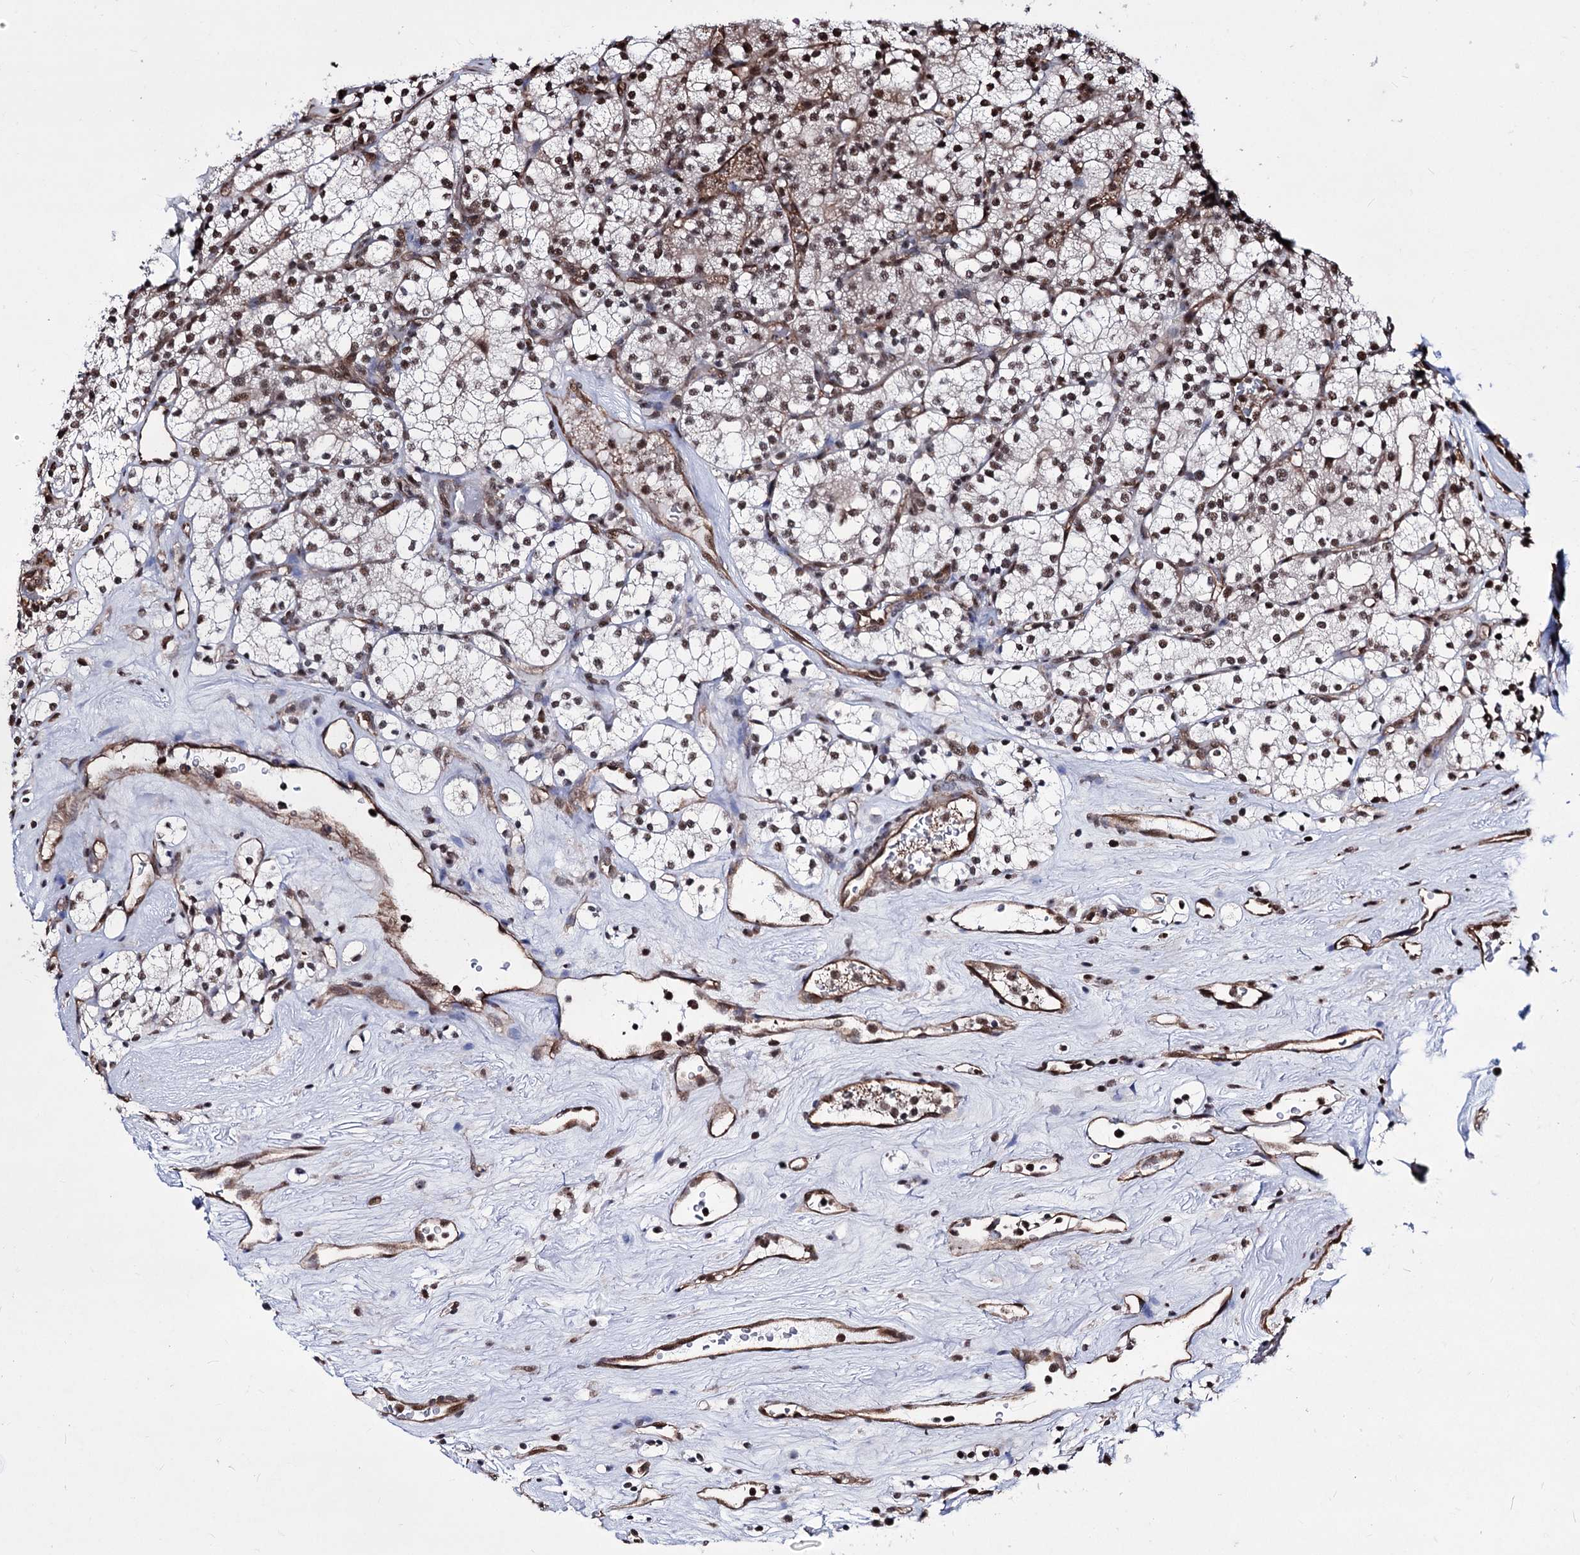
{"staining": {"intensity": "moderate", "quantity": "<25%", "location": "nuclear"}, "tissue": "renal cancer", "cell_type": "Tumor cells", "image_type": "cancer", "snomed": [{"axis": "morphology", "description": "Adenocarcinoma, NOS"}, {"axis": "topography", "description": "Kidney"}], "caption": "This micrograph exhibits renal cancer (adenocarcinoma) stained with immunohistochemistry to label a protein in brown. The nuclear of tumor cells show moderate positivity for the protein. Nuclei are counter-stained blue.", "gene": "CHMP7", "patient": {"sex": "male", "age": 77}}